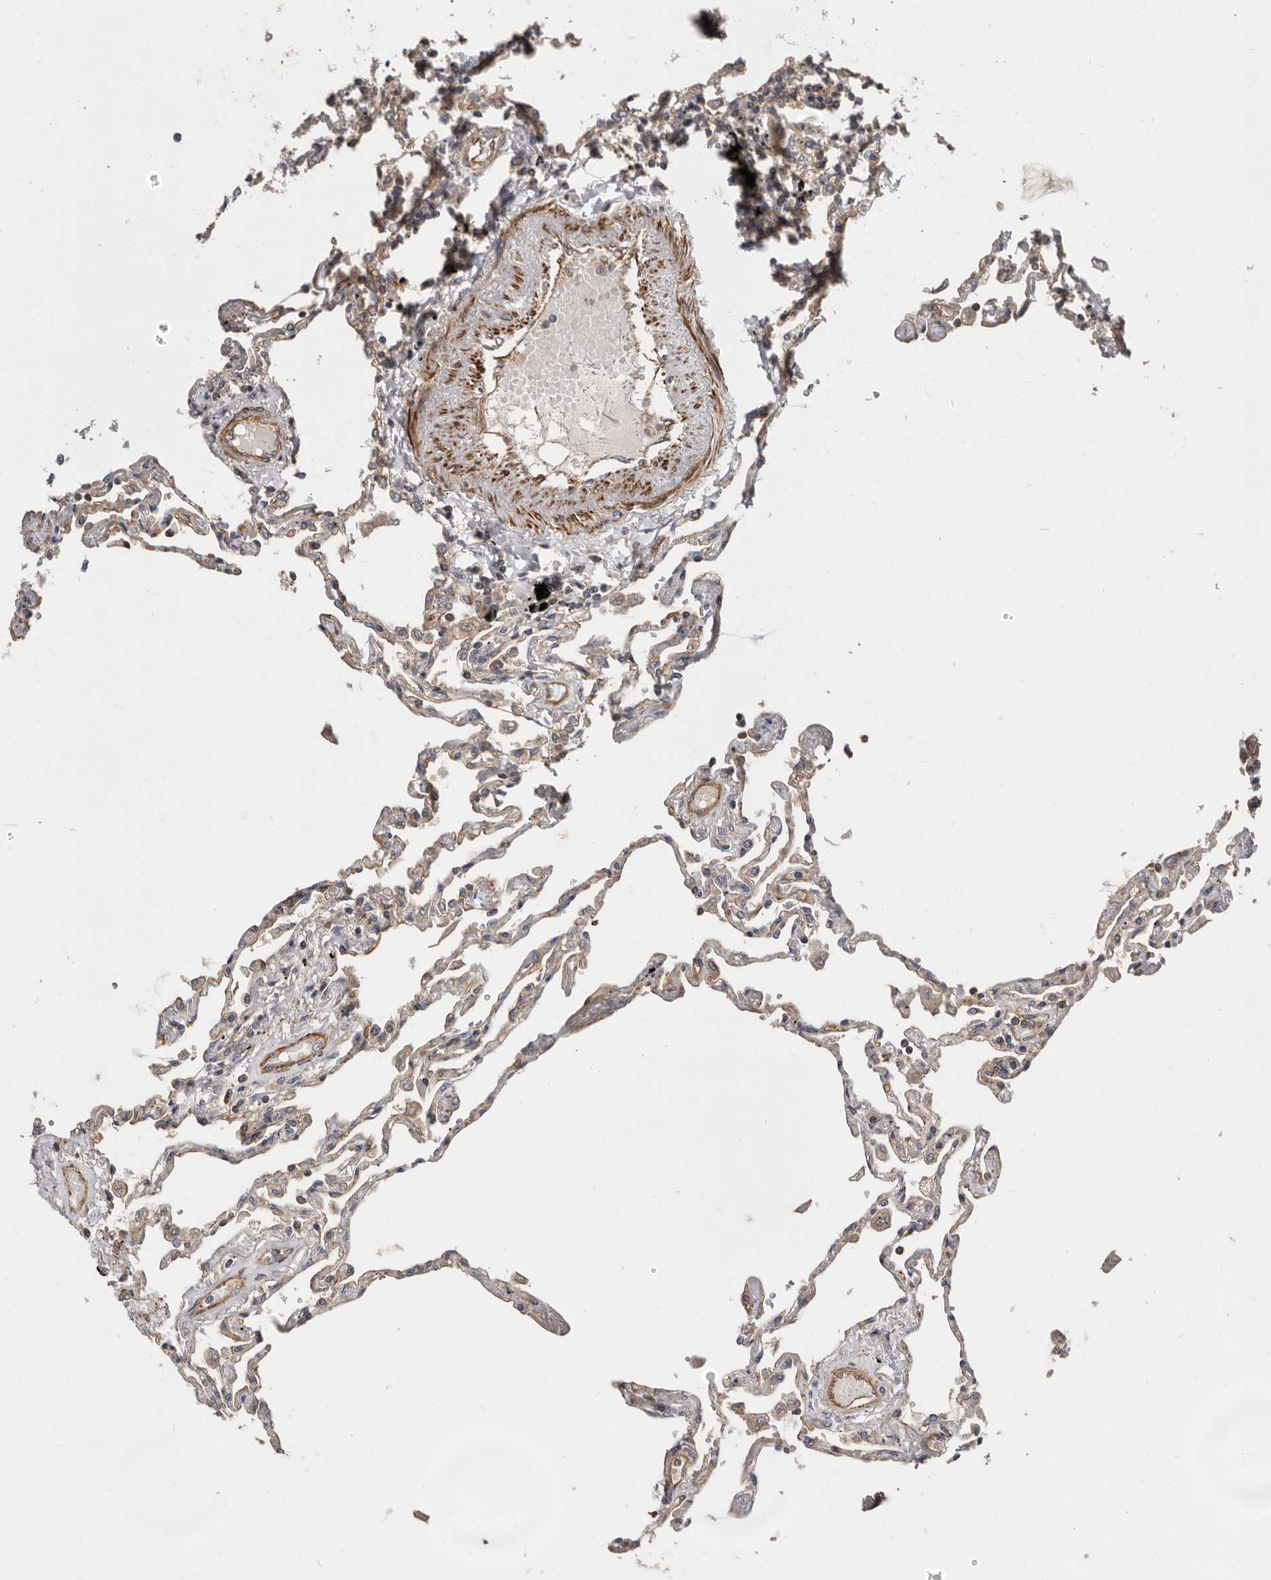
{"staining": {"intensity": "moderate", "quantity": ">75%", "location": "cytoplasmic/membranous"}, "tissue": "lung", "cell_type": "Alveolar cells", "image_type": "normal", "snomed": [{"axis": "morphology", "description": "Normal tissue, NOS"}, {"axis": "topography", "description": "Lung"}], "caption": "High-power microscopy captured an immunohistochemistry (IHC) photomicrograph of unremarkable lung, revealing moderate cytoplasmic/membranous positivity in approximately >75% of alveolar cells.", "gene": "TMC7", "patient": {"sex": "female", "age": 67}}